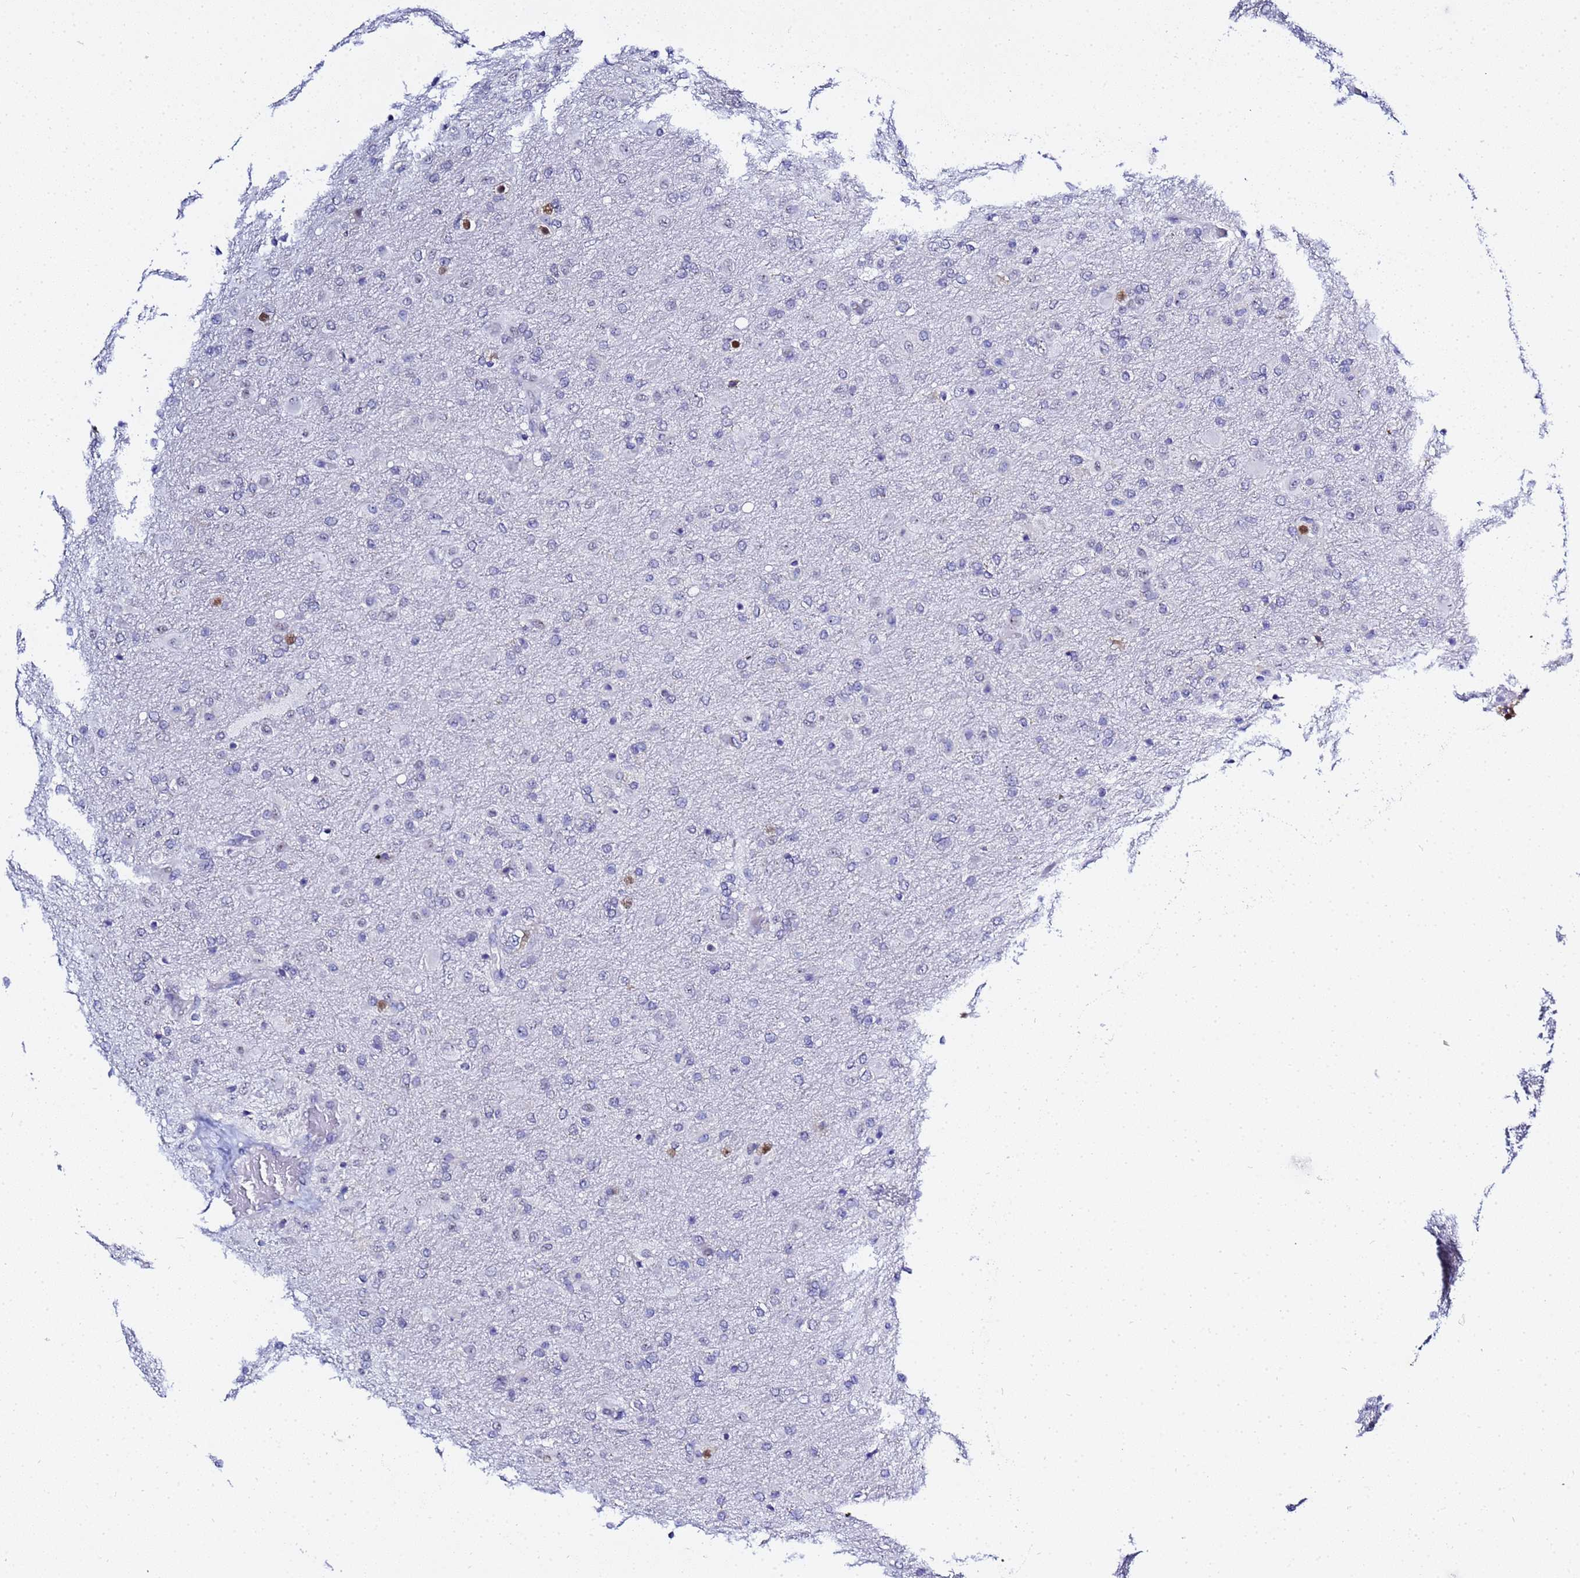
{"staining": {"intensity": "negative", "quantity": "none", "location": "none"}, "tissue": "glioma", "cell_type": "Tumor cells", "image_type": "cancer", "snomed": [{"axis": "morphology", "description": "Glioma, malignant, Low grade"}, {"axis": "topography", "description": "Brain"}], "caption": "IHC micrograph of human glioma stained for a protein (brown), which reveals no expression in tumor cells.", "gene": "ACTL6B", "patient": {"sex": "male", "age": 65}}